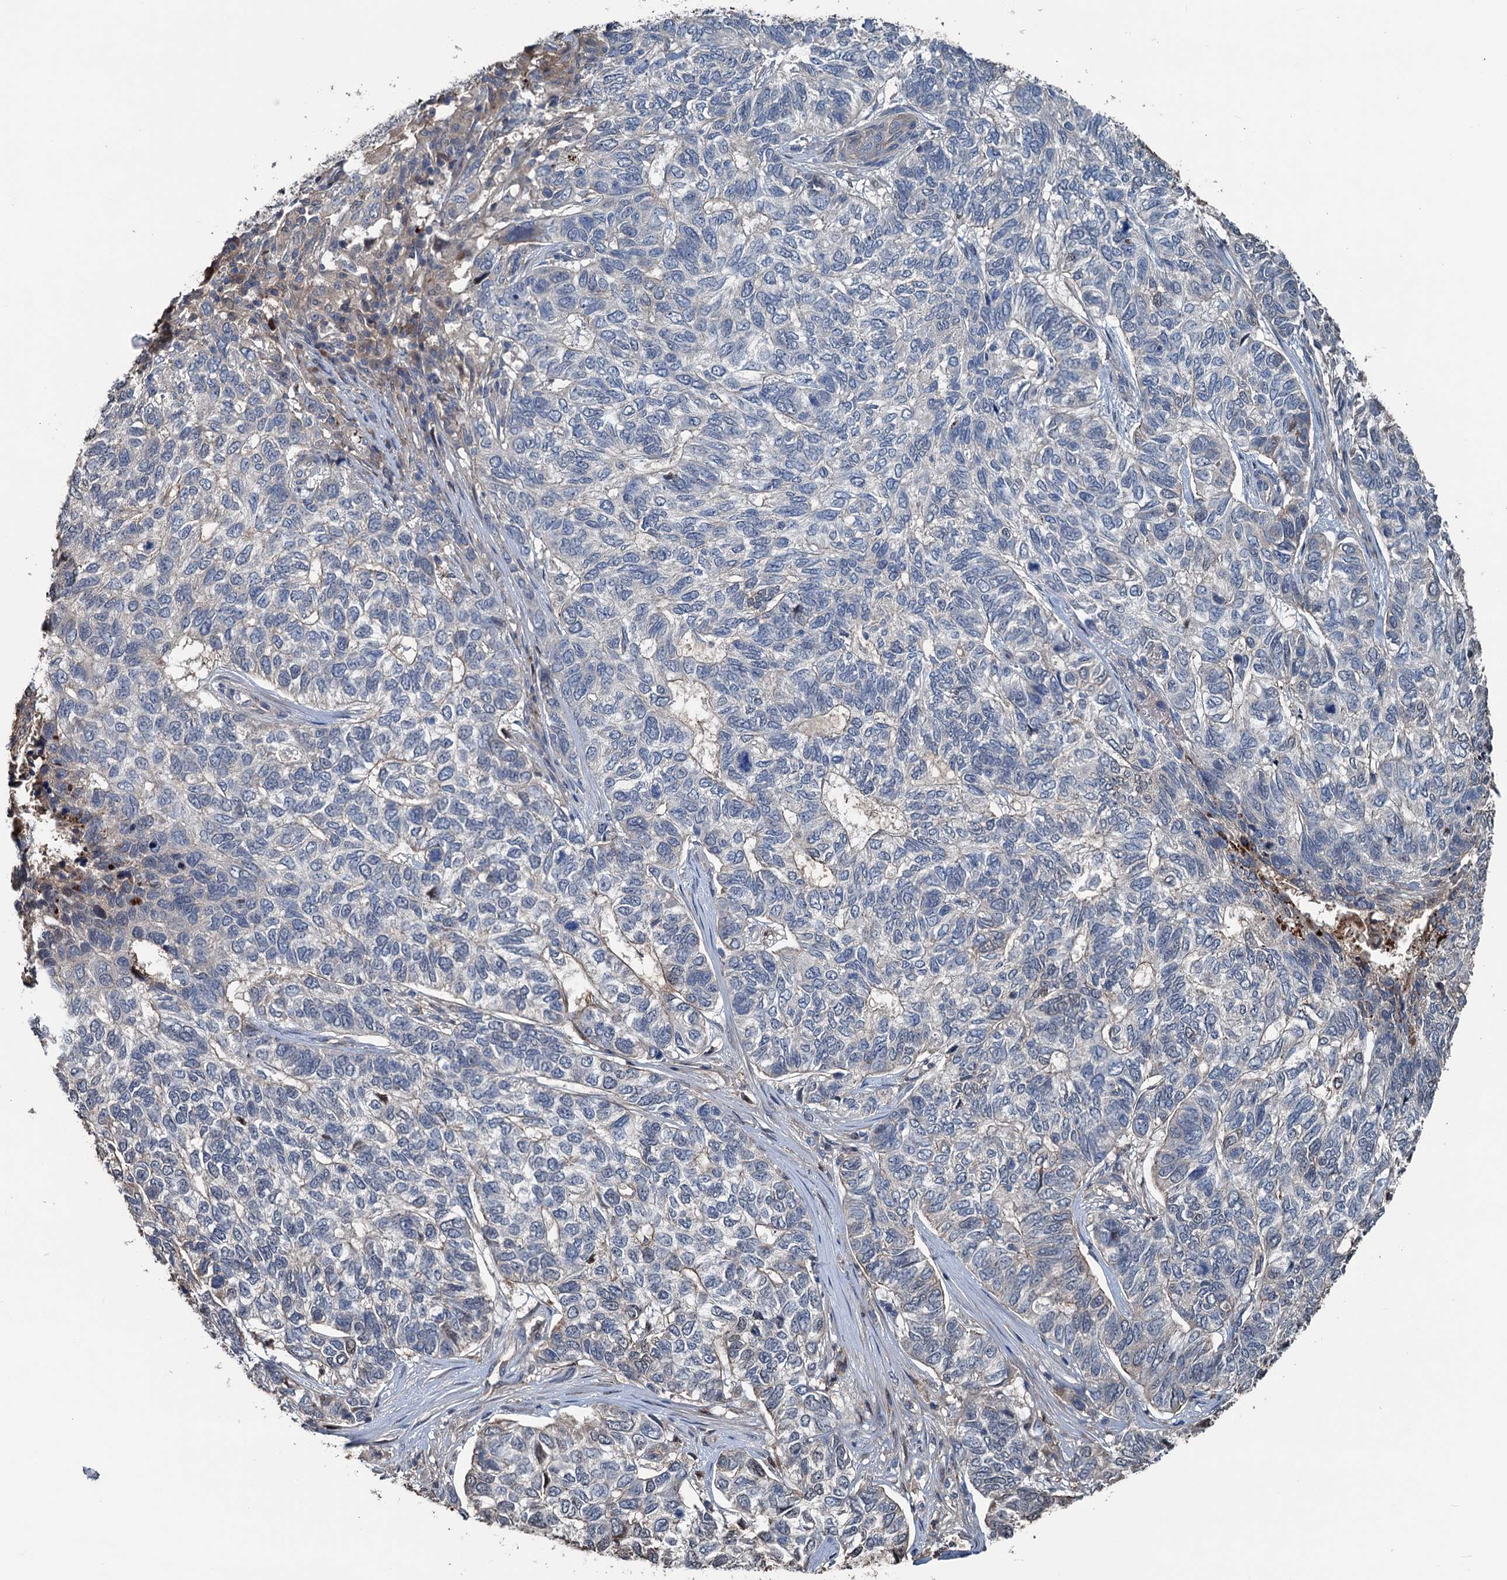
{"staining": {"intensity": "weak", "quantity": "<25%", "location": "cytoplasmic/membranous"}, "tissue": "skin cancer", "cell_type": "Tumor cells", "image_type": "cancer", "snomed": [{"axis": "morphology", "description": "Basal cell carcinoma"}, {"axis": "topography", "description": "Skin"}], "caption": "This is an immunohistochemistry histopathology image of human basal cell carcinoma (skin). There is no staining in tumor cells.", "gene": "TEDC1", "patient": {"sex": "female", "age": 65}}